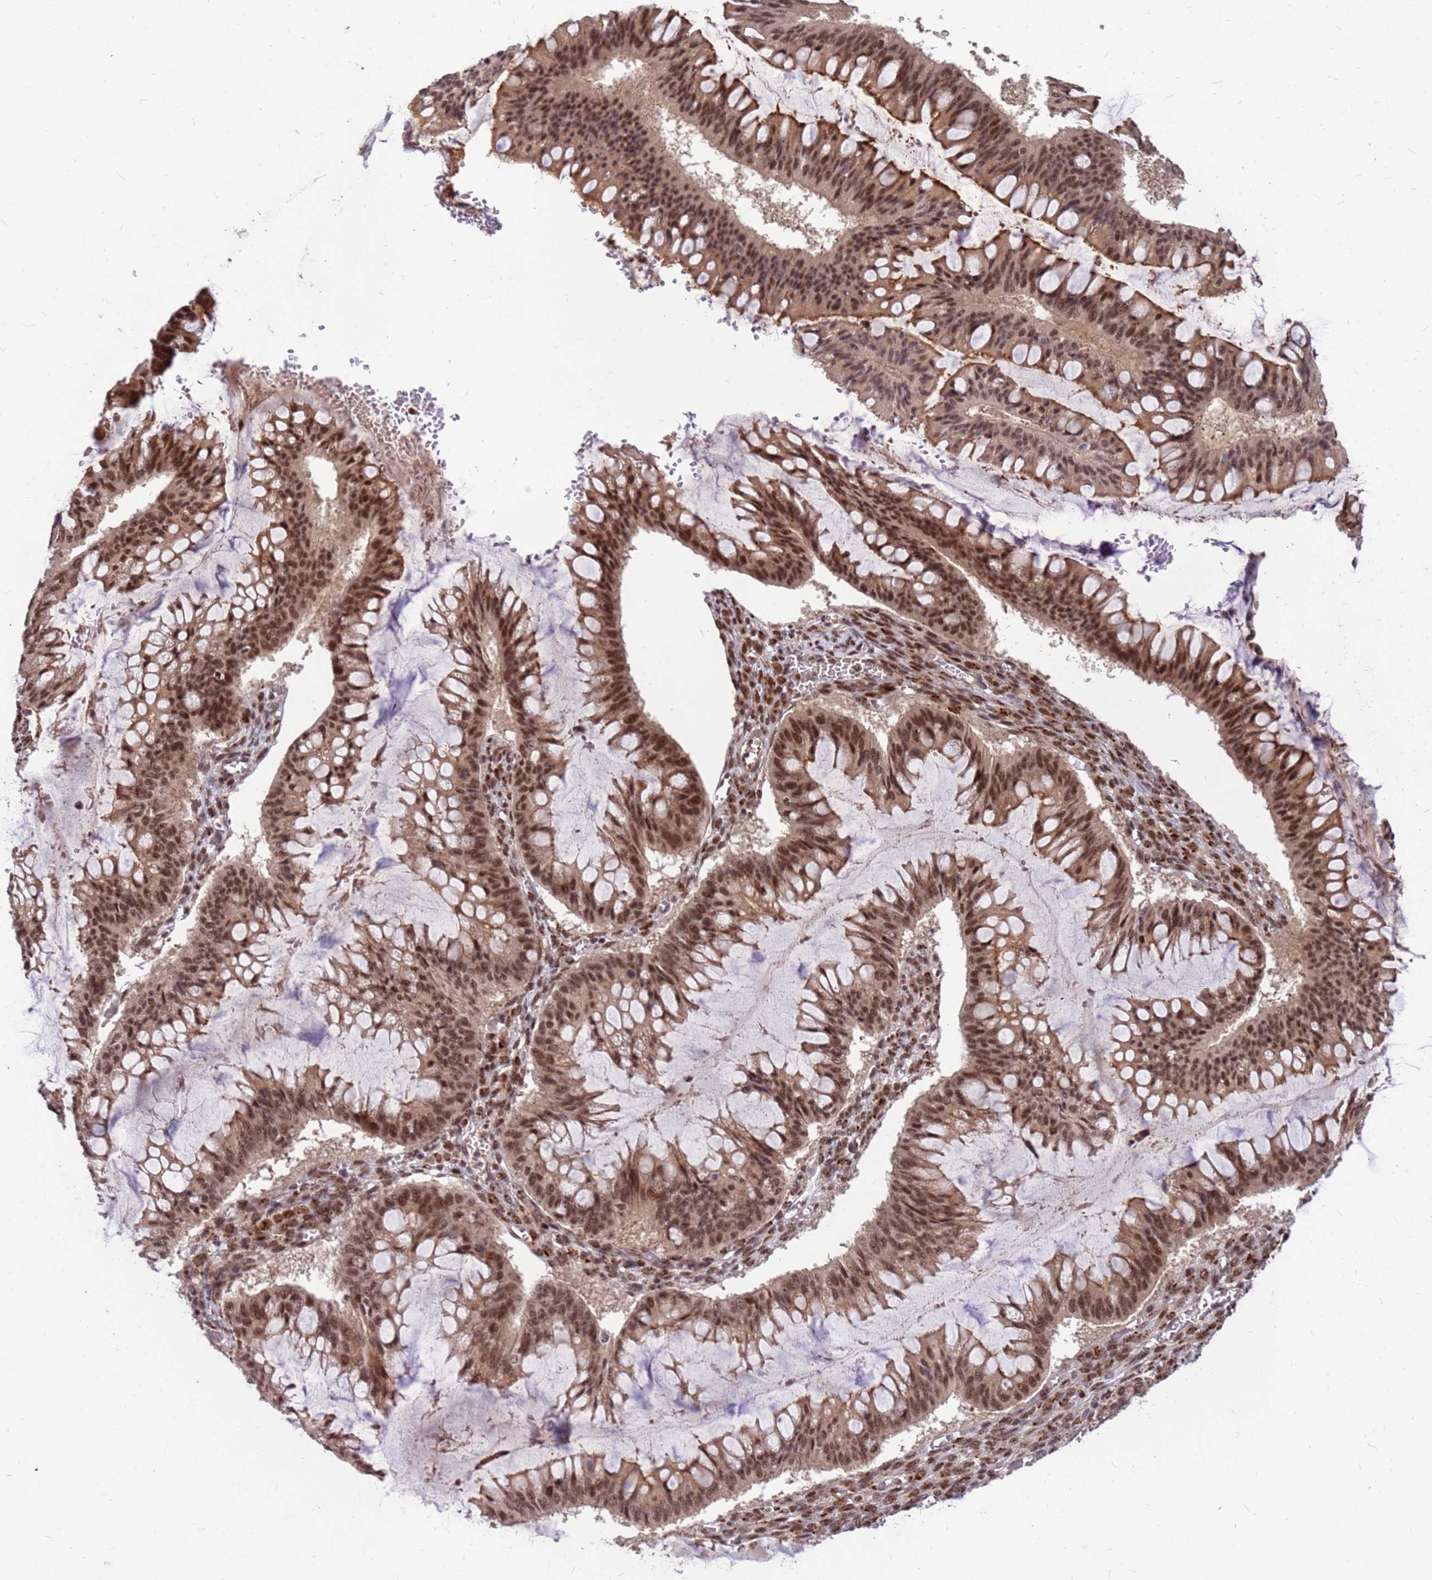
{"staining": {"intensity": "moderate", "quantity": ">75%", "location": "cytoplasmic/membranous,nuclear"}, "tissue": "ovarian cancer", "cell_type": "Tumor cells", "image_type": "cancer", "snomed": [{"axis": "morphology", "description": "Cystadenocarcinoma, mucinous, NOS"}, {"axis": "topography", "description": "Ovary"}], "caption": "The histopathology image demonstrates immunohistochemical staining of ovarian mucinous cystadenocarcinoma. There is moderate cytoplasmic/membranous and nuclear staining is identified in approximately >75% of tumor cells. (brown staining indicates protein expression, while blue staining denotes nuclei).", "gene": "NCBP2", "patient": {"sex": "female", "age": 73}}